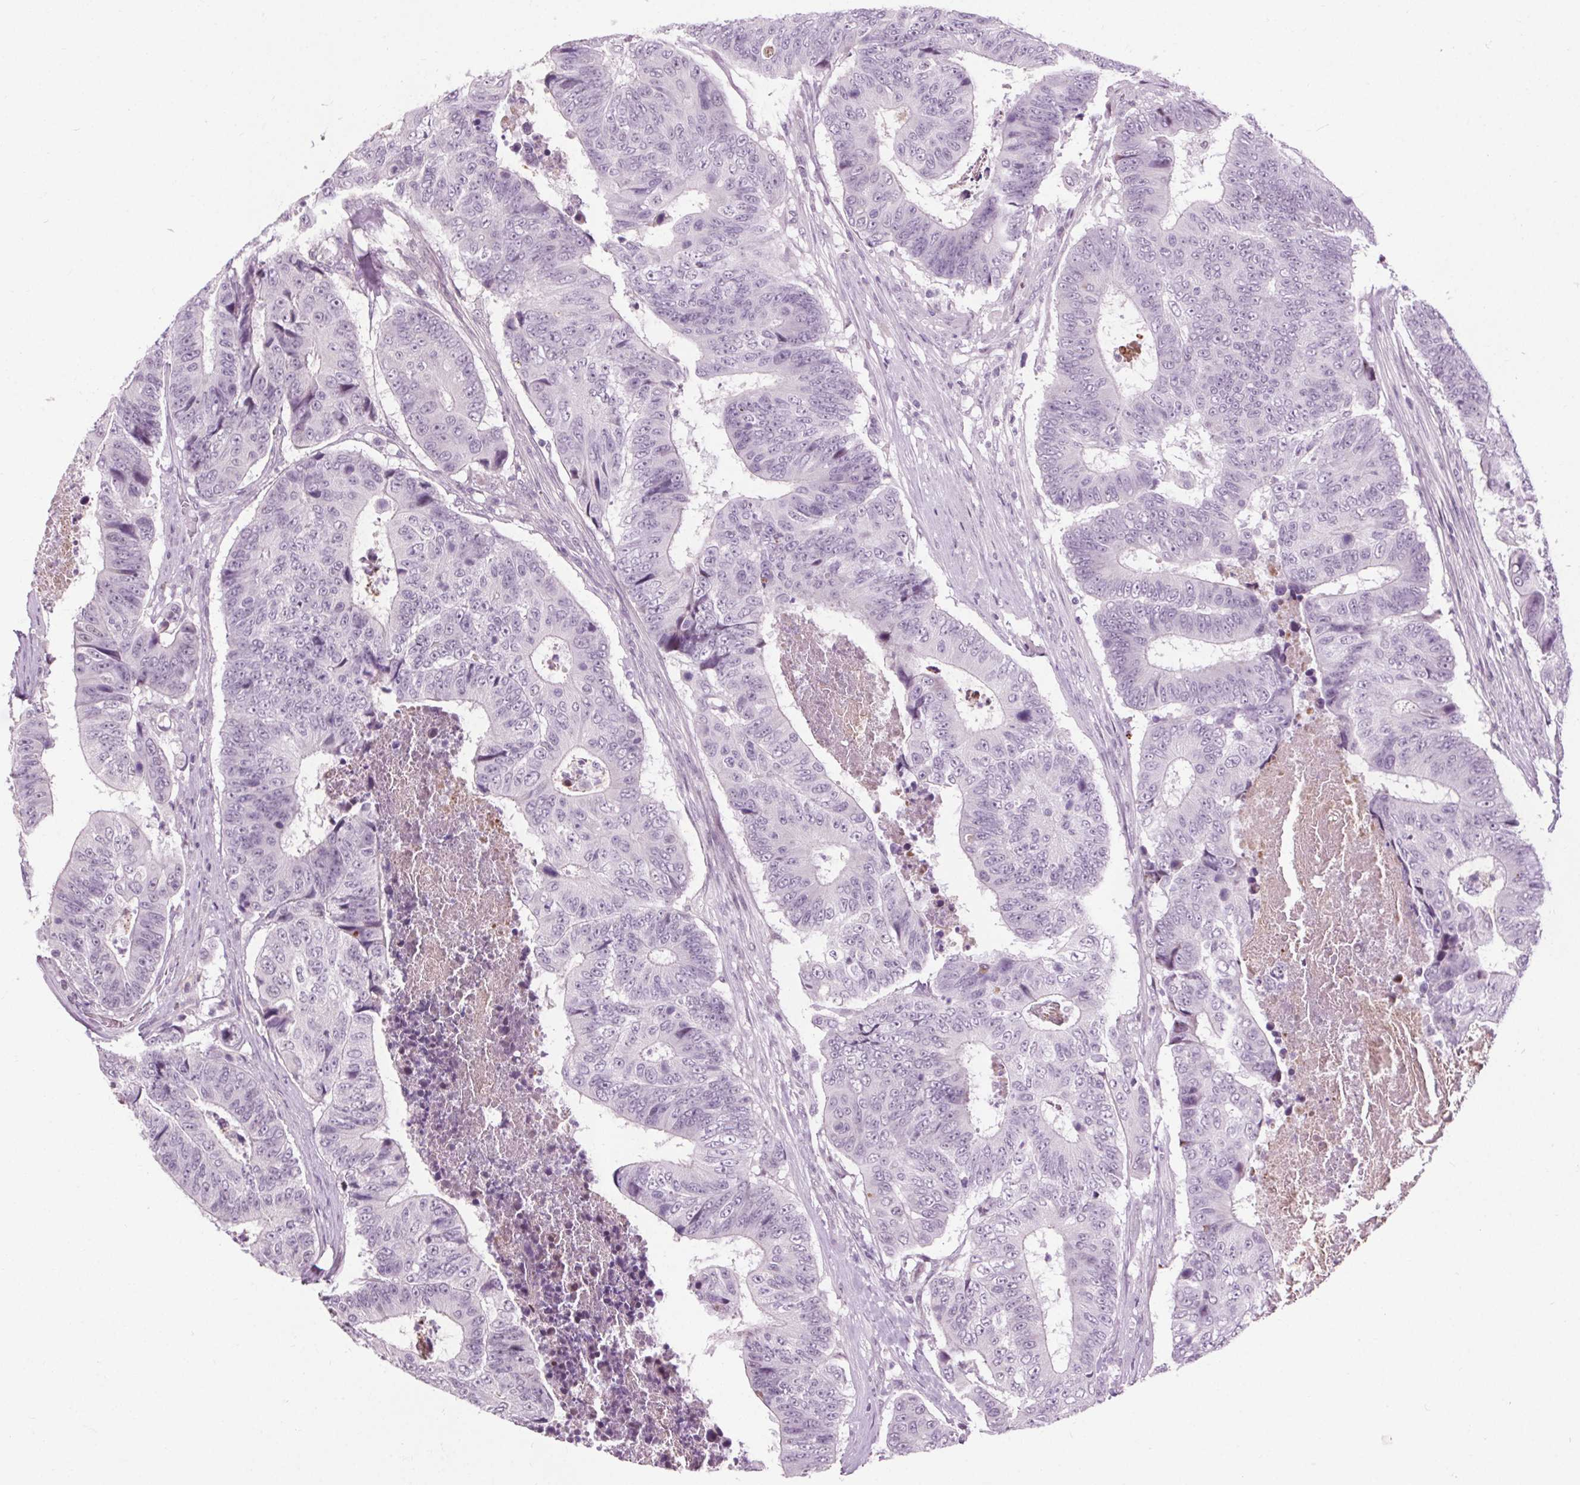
{"staining": {"intensity": "negative", "quantity": "none", "location": "none"}, "tissue": "colorectal cancer", "cell_type": "Tumor cells", "image_type": "cancer", "snomed": [{"axis": "morphology", "description": "Adenocarcinoma, NOS"}, {"axis": "topography", "description": "Colon"}], "caption": "High power microscopy photomicrograph of an immunohistochemistry photomicrograph of adenocarcinoma (colorectal), revealing no significant positivity in tumor cells.", "gene": "CEBPA", "patient": {"sex": "female", "age": 48}}